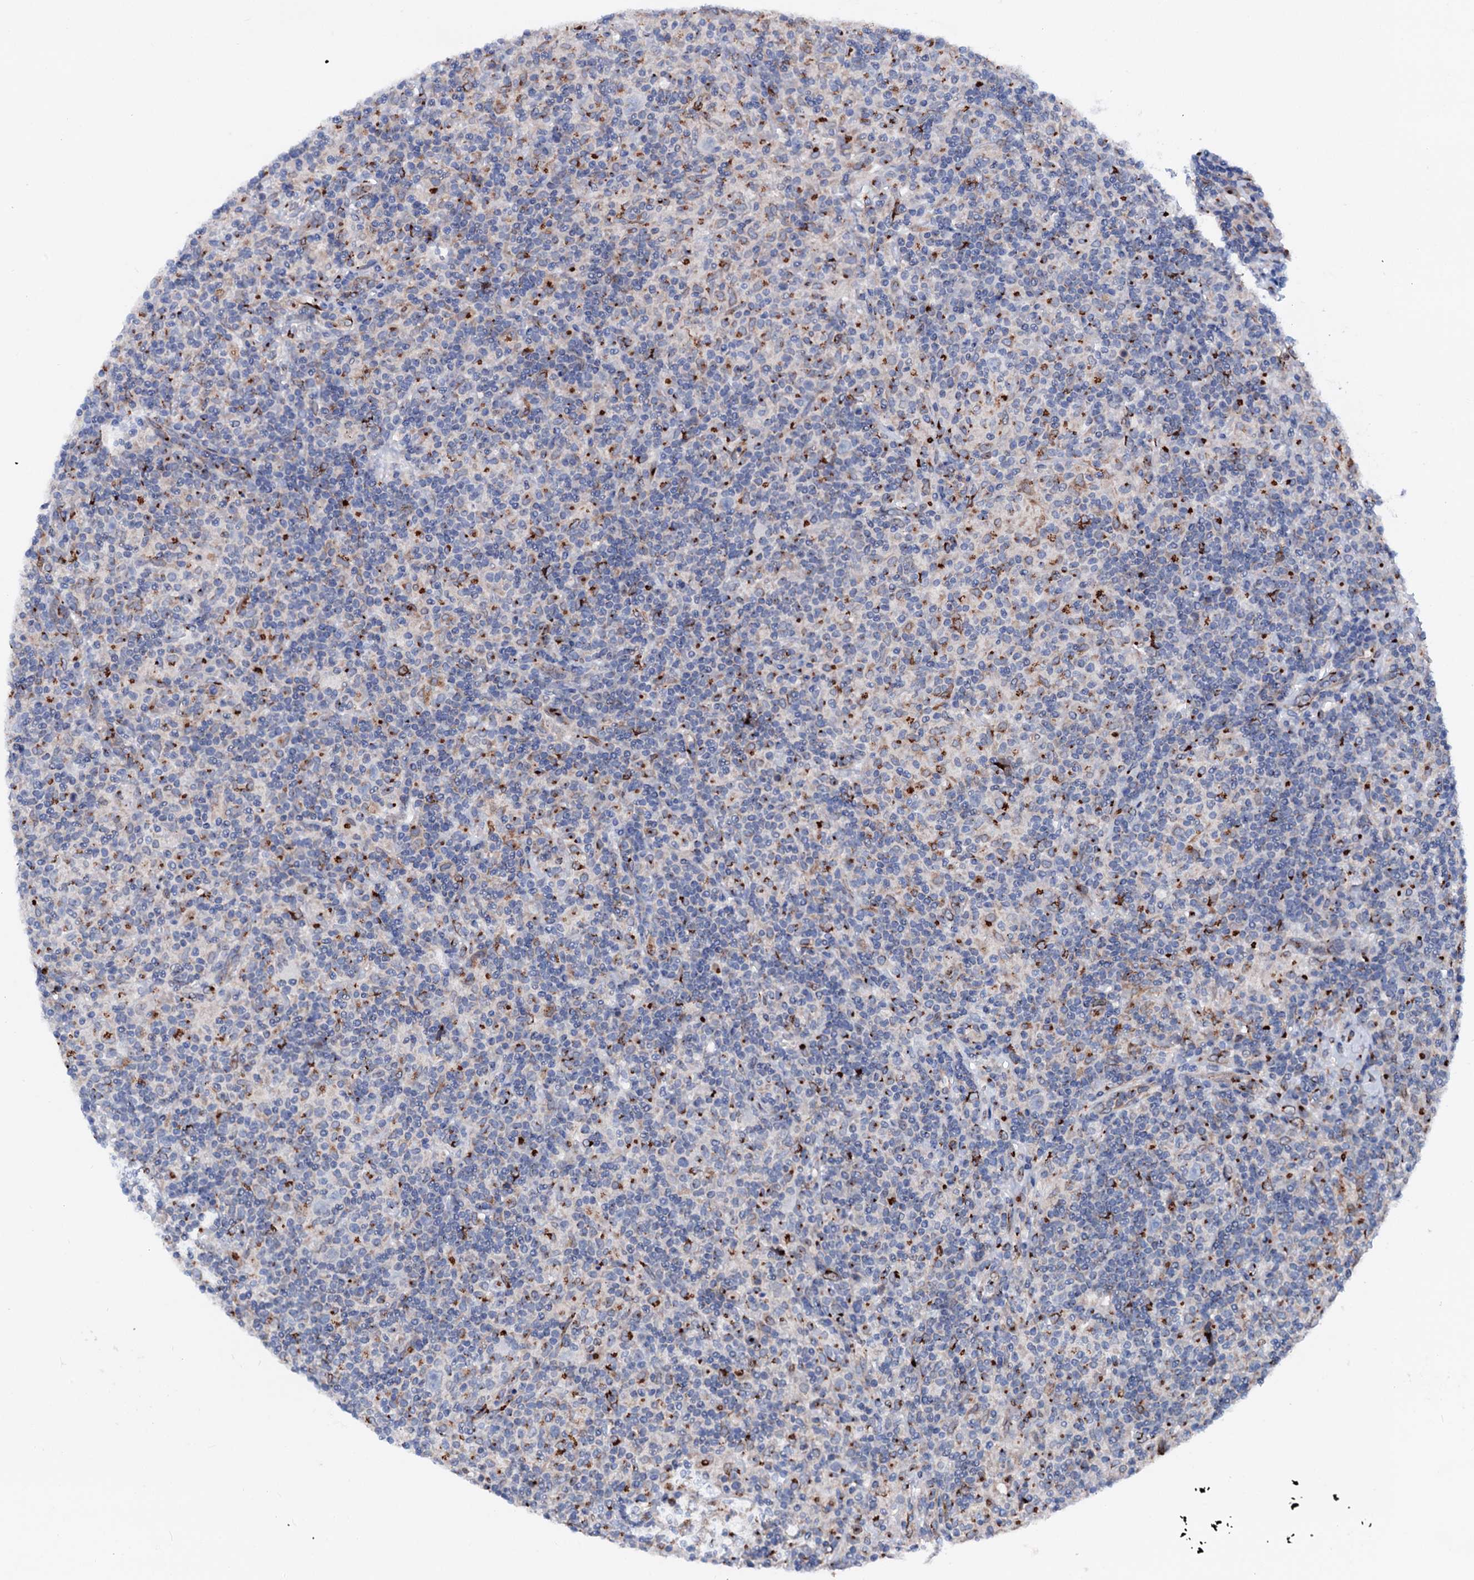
{"staining": {"intensity": "negative", "quantity": "none", "location": "none"}, "tissue": "lymphoma", "cell_type": "Tumor cells", "image_type": "cancer", "snomed": [{"axis": "morphology", "description": "Hodgkin's disease, NOS"}, {"axis": "topography", "description": "Lymph node"}], "caption": "Lymphoma was stained to show a protein in brown. There is no significant expression in tumor cells.", "gene": "TMCO3", "patient": {"sex": "male", "age": 70}}